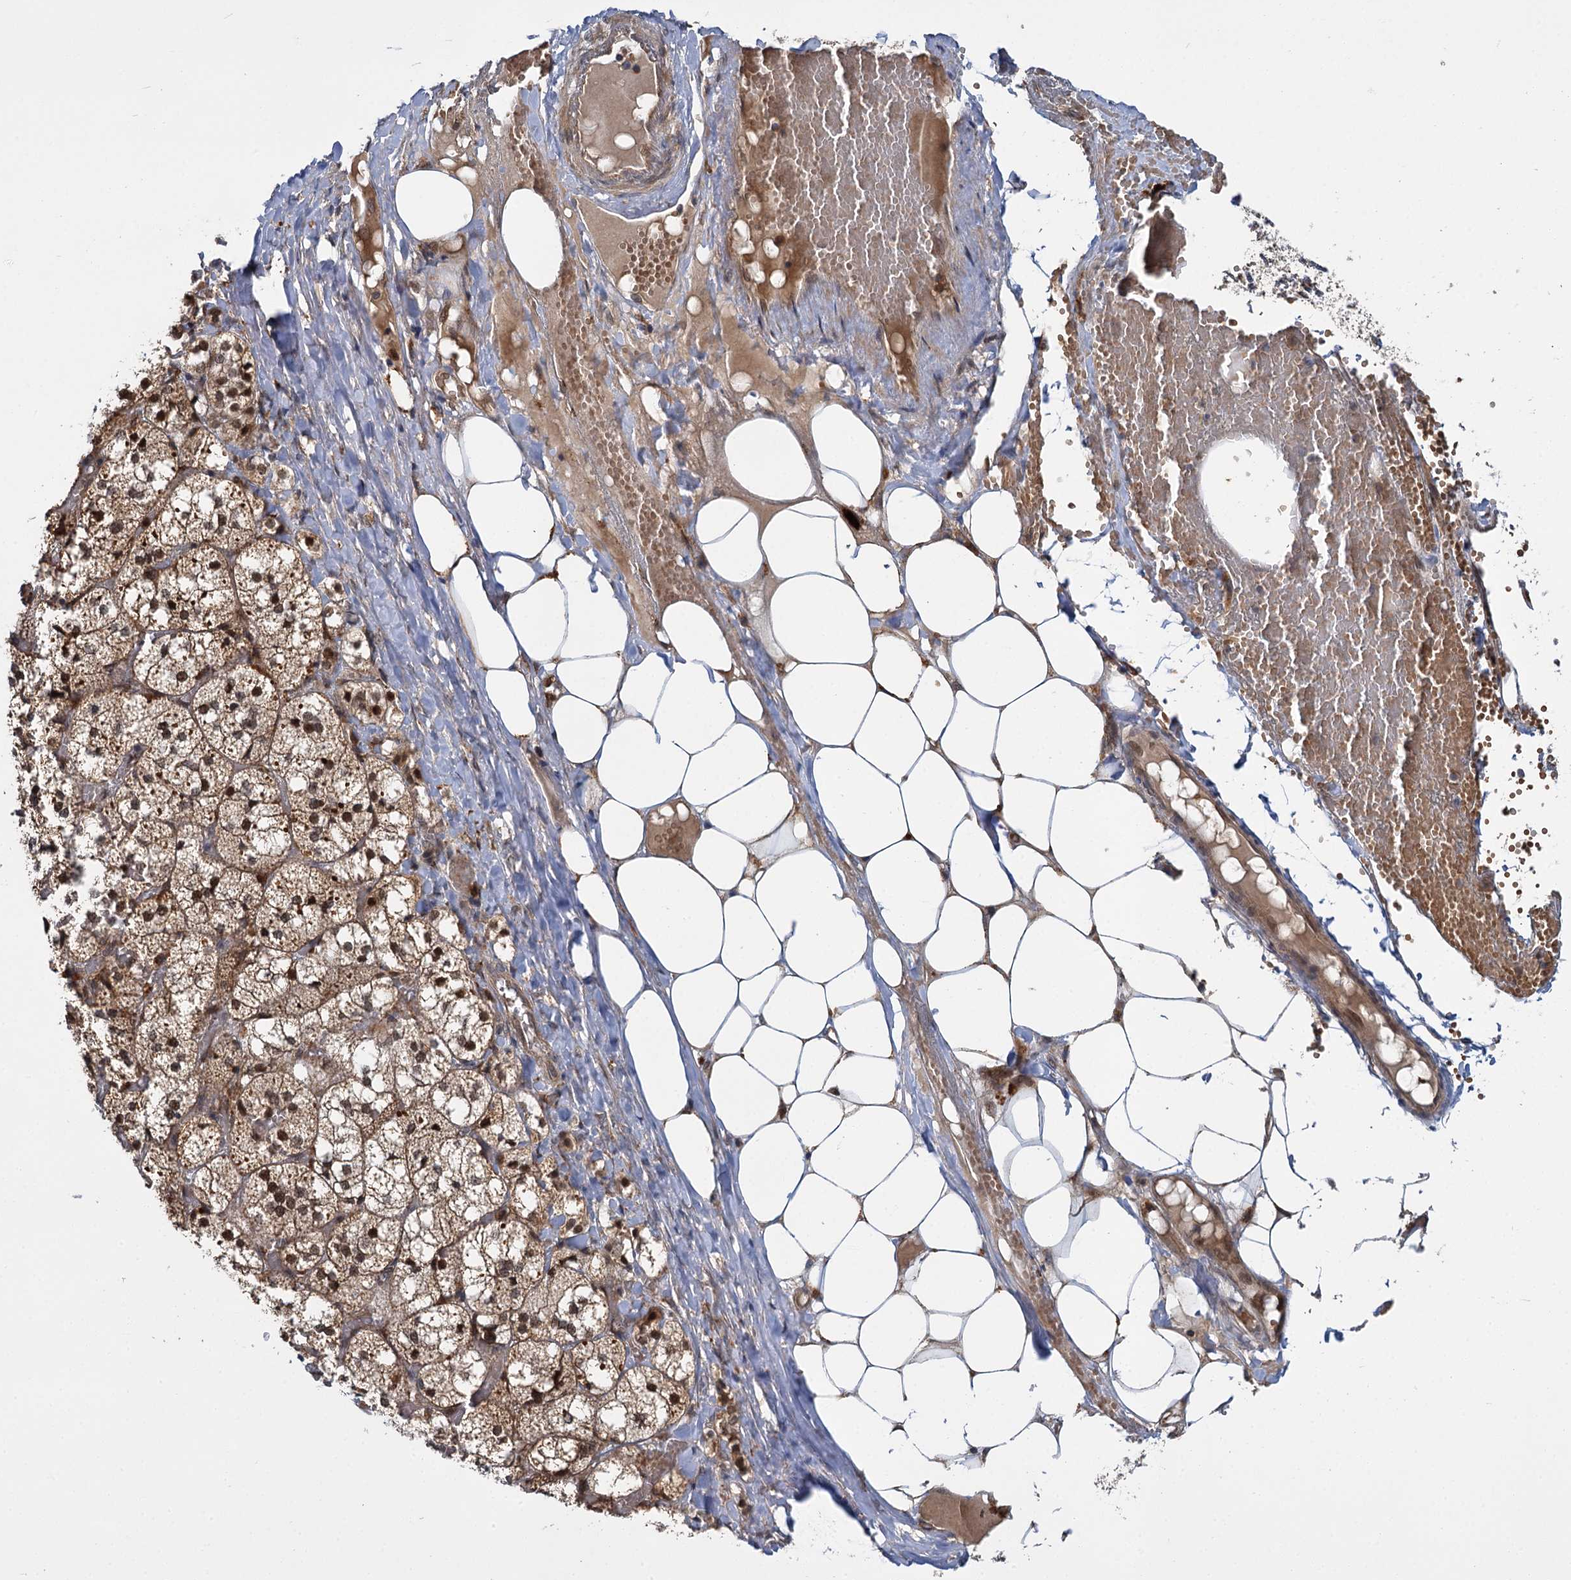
{"staining": {"intensity": "strong", "quantity": "25%-75%", "location": "cytoplasmic/membranous"}, "tissue": "adrenal gland", "cell_type": "Glandular cells", "image_type": "normal", "snomed": [{"axis": "morphology", "description": "Normal tissue, NOS"}, {"axis": "topography", "description": "Adrenal gland"}], "caption": "This image displays immunohistochemistry staining of normal adrenal gland, with high strong cytoplasmic/membranous staining in about 25%-75% of glandular cells.", "gene": "APBA2", "patient": {"sex": "female", "age": 61}}